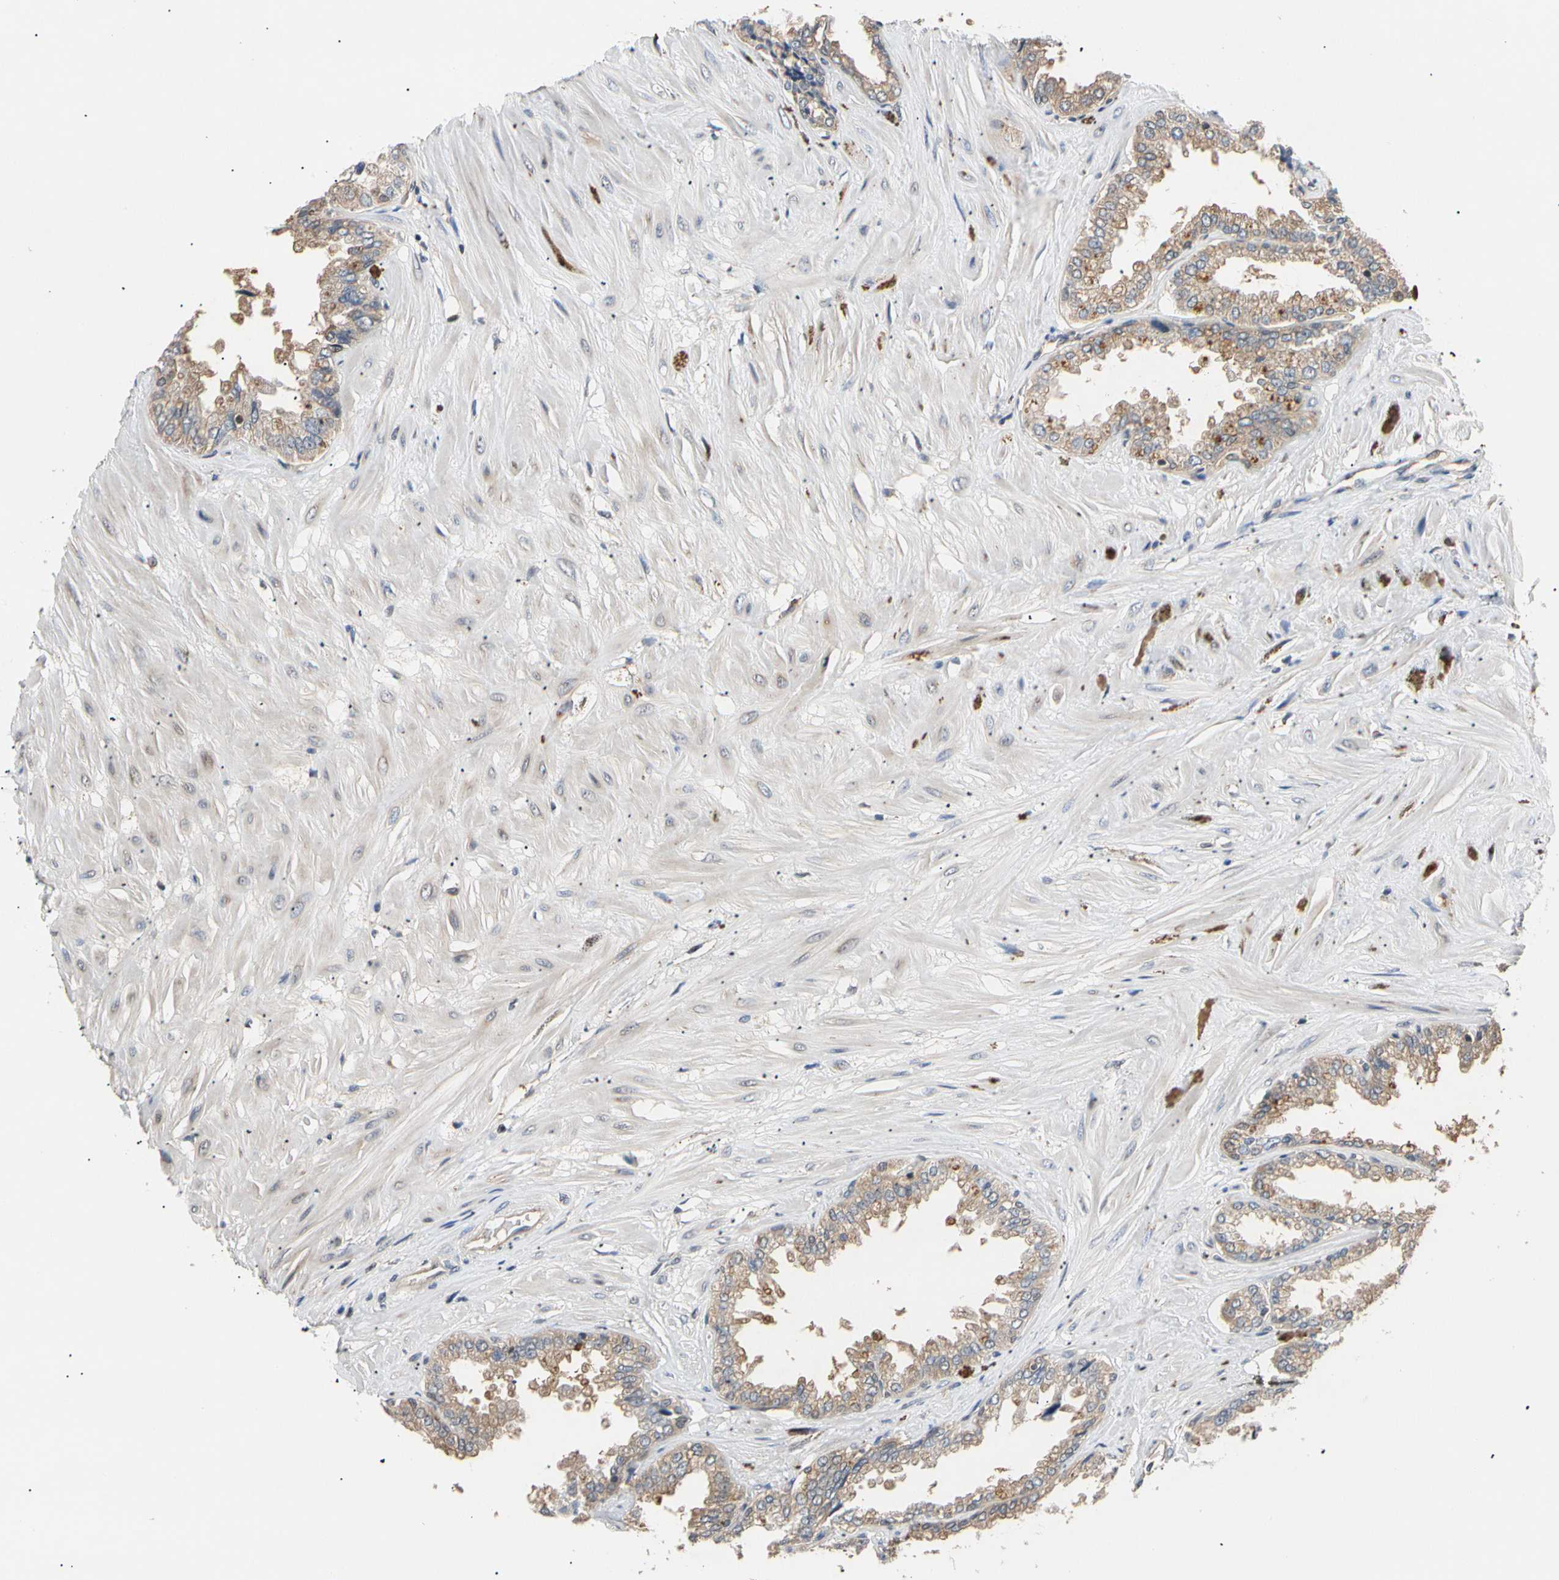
{"staining": {"intensity": "weak", "quantity": ">75%", "location": "cytoplasmic/membranous"}, "tissue": "seminal vesicle", "cell_type": "Glandular cells", "image_type": "normal", "snomed": [{"axis": "morphology", "description": "Normal tissue, NOS"}, {"axis": "topography", "description": "Seminal veicle"}], "caption": "Unremarkable seminal vesicle was stained to show a protein in brown. There is low levels of weak cytoplasmic/membranous expression in about >75% of glandular cells. The staining was performed using DAB (3,3'-diaminobenzidine), with brown indicating positive protein expression. Nuclei are stained blue with hematoxylin.", "gene": "EIF1AX", "patient": {"sex": "male", "age": 46}}